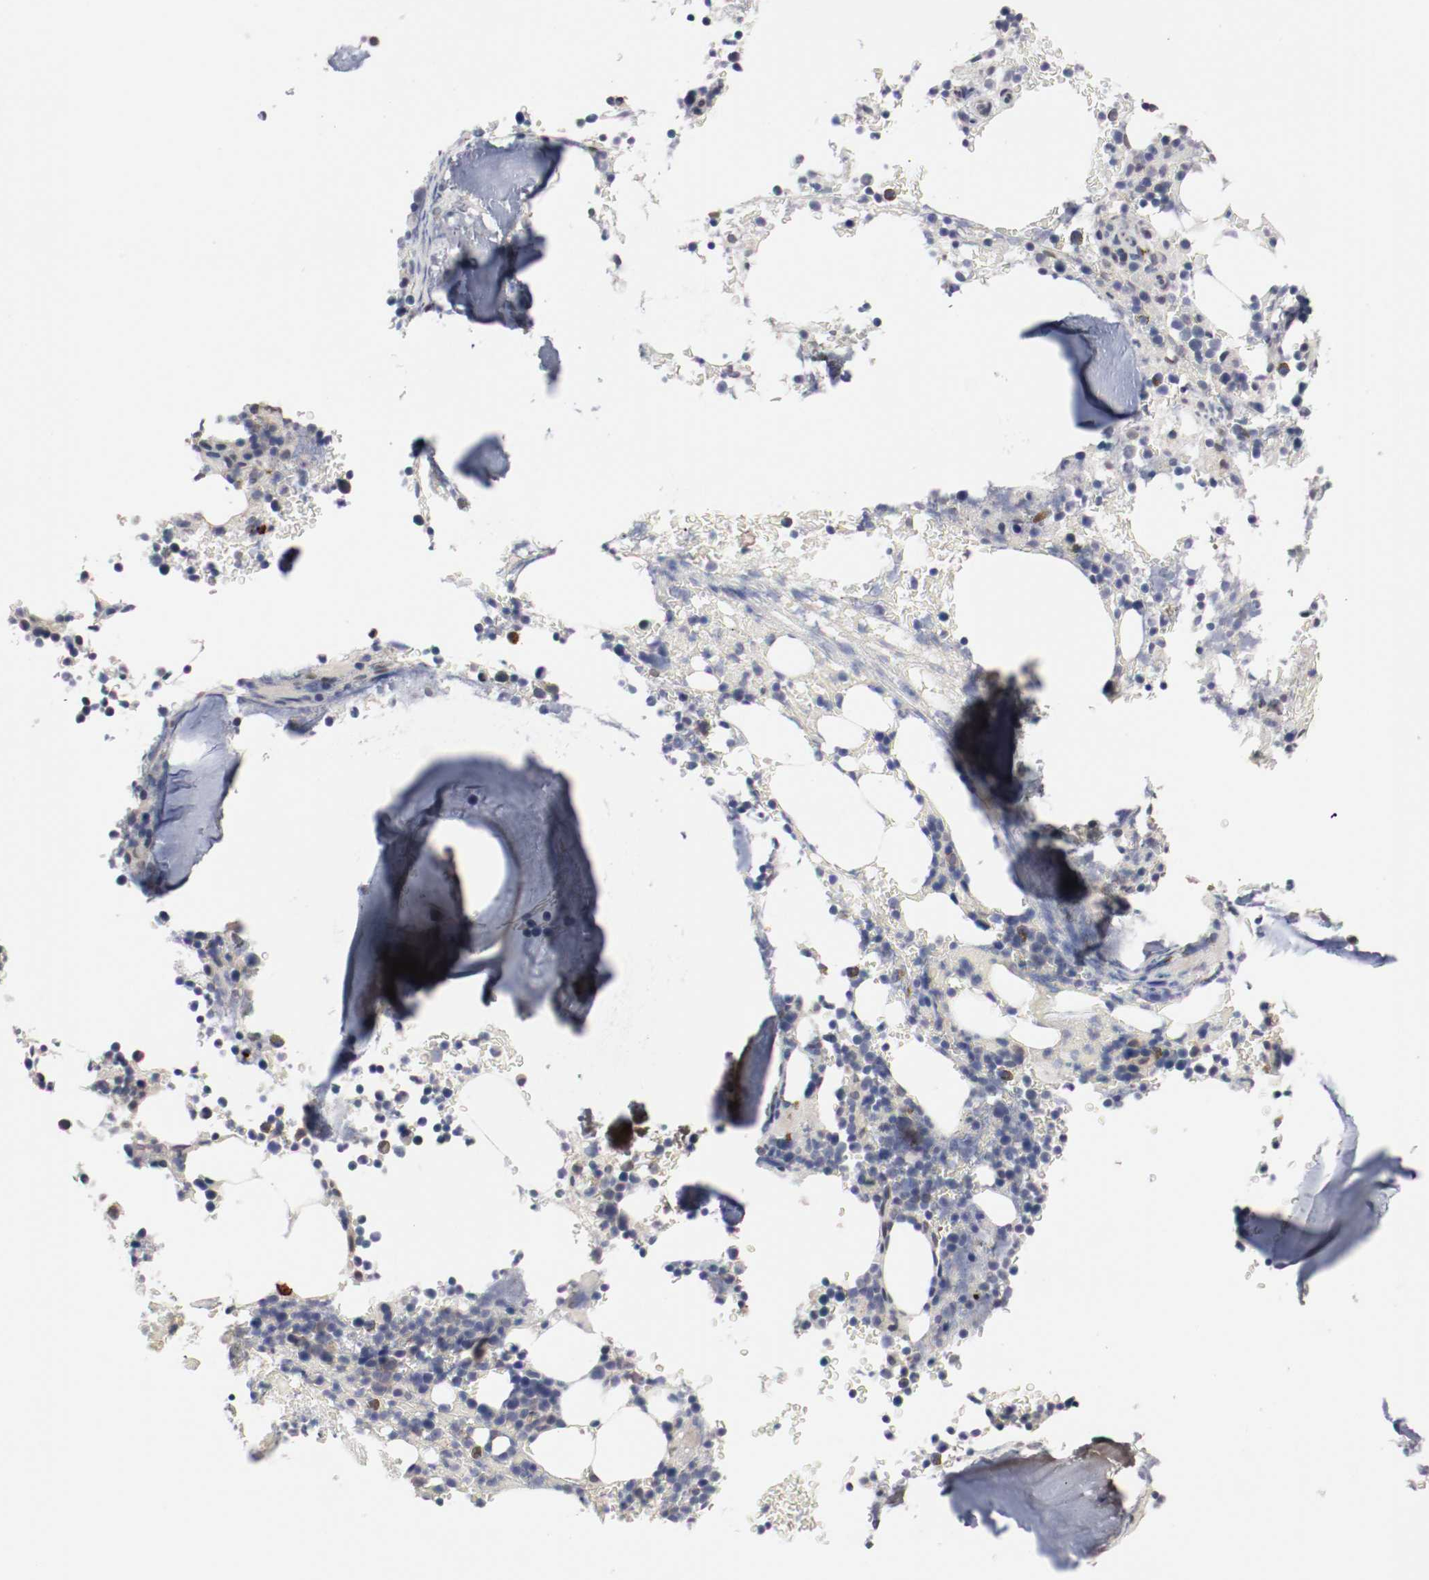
{"staining": {"intensity": "strong", "quantity": "<25%", "location": "cytoplasmic/membranous"}, "tissue": "bone marrow", "cell_type": "Hematopoietic cells", "image_type": "normal", "snomed": [{"axis": "morphology", "description": "Normal tissue, NOS"}, {"axis": "topography", "description": "Bone marrow"}], "caption": "High-magnification brightfield microscopy of normal bone marrow stained with DAB (3,3'-diaminobenzidine) (brown) and counterstained with hematoxylin (blue). hematopoietic cells exhibit strong cytoplasmic/membranous staining is present in about<25% of cells.", "gene": "KIT", "patient": {"sex": "female", "age": 73}}